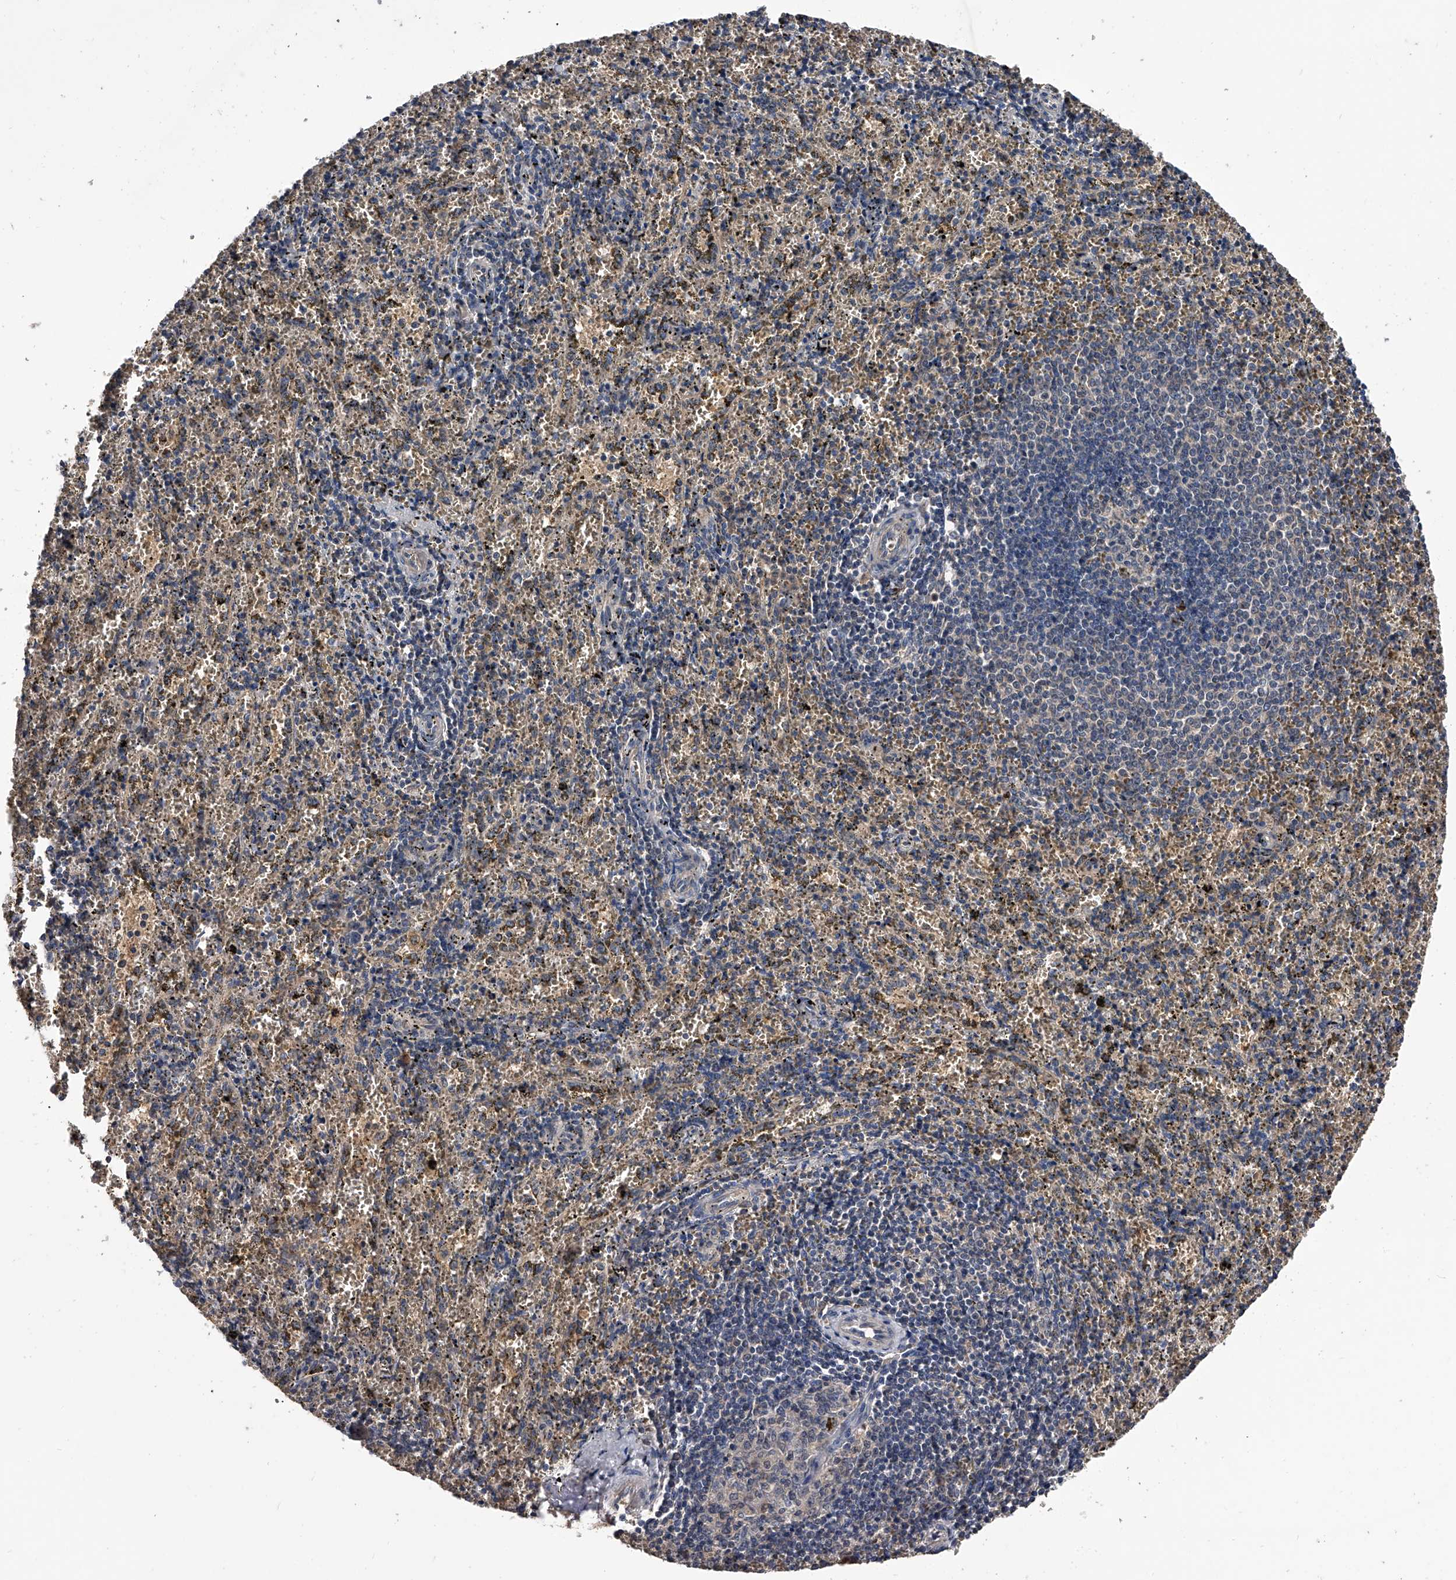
{"staining": {"intensity": "weak", "quantity": "<25%", "location": "cytoplasmic/membranous"}, "tissue": "spleen", "cell_type": "Cells in red pulp", "image_type": "normal", "snomed": [{"axis": "morphology", "description": "Normal tissue, NOS"}, {"axis": "topography", "description": "Spleen"}], "caption": "Immunohistochemistry (IHC) micrograph of unremarkable spleen: human spleen stained with DAB exhibits no significant protein positivity in cells in red pulp.", "gene": "EFCAB7", "patient": {"sex": "male", "age": 11}}